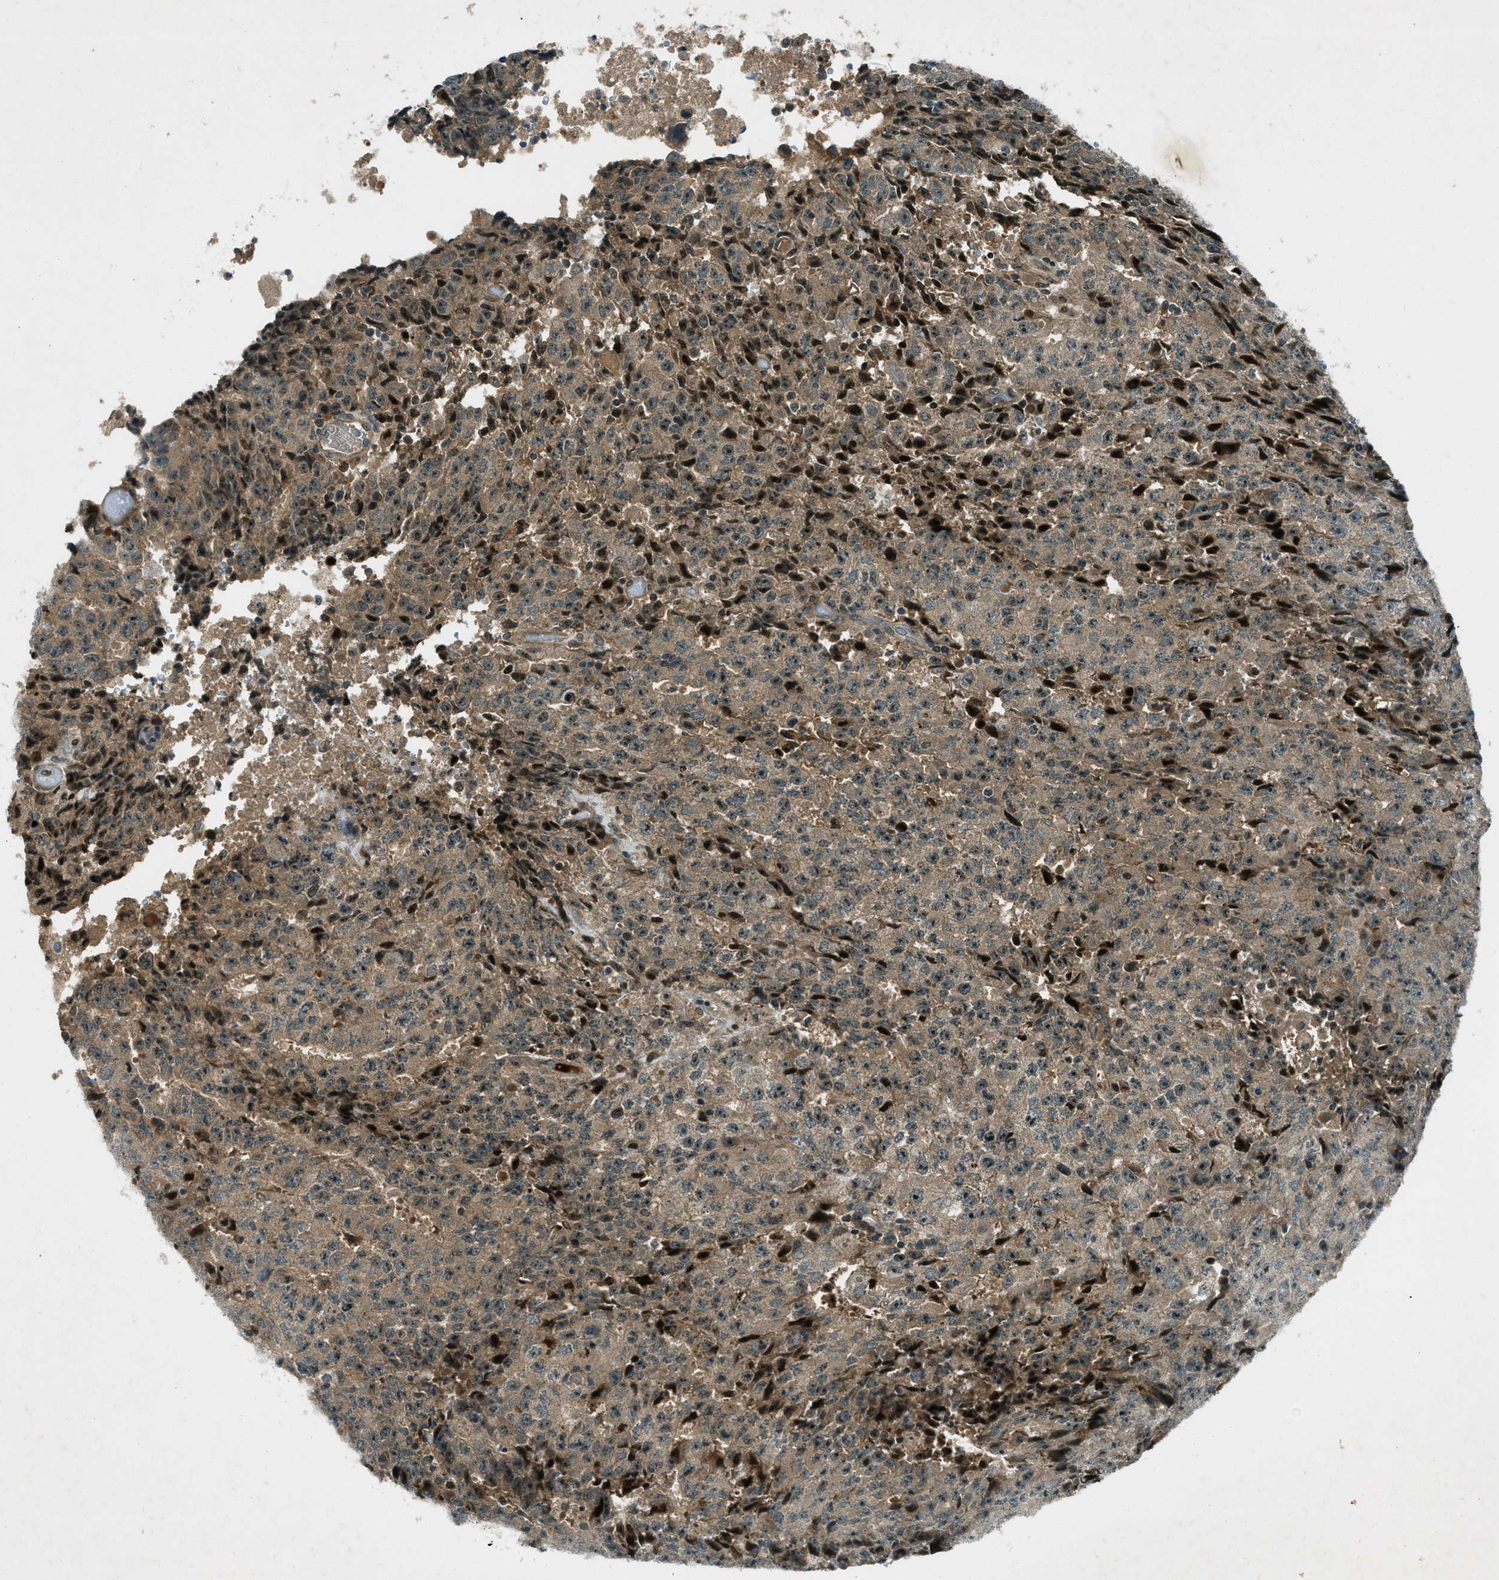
{"staining": {"intensity": "weak", "quantity": ">75%", "location": "cytoplasmic/membranous"}, "tissue": "testis cancer", "cell_type": "Tumor cells", "image_type": "cancer", "snomed": [{"axis": "morphology", "description": "Necrosis, NOS"}, {"axis": "morphology", "description": "Carcinoma, Embryonal, NOS"}, {"axis": "topography", "description": "Testis"}], "caption": "Brown immunohistochemical staining in testis cancer (embryonal carcinoma) demonstrates weak cytoplasmic/membranous positivity in approximately >75% of tumor cells. (Stains: DAB (3,3'-diaminobenzidine) in brown, nuclei in blue, Microscopy: brightfield microscopy at high magnification).", "gene": "STK11", "patient": {"sex": "male", "age": 19}}